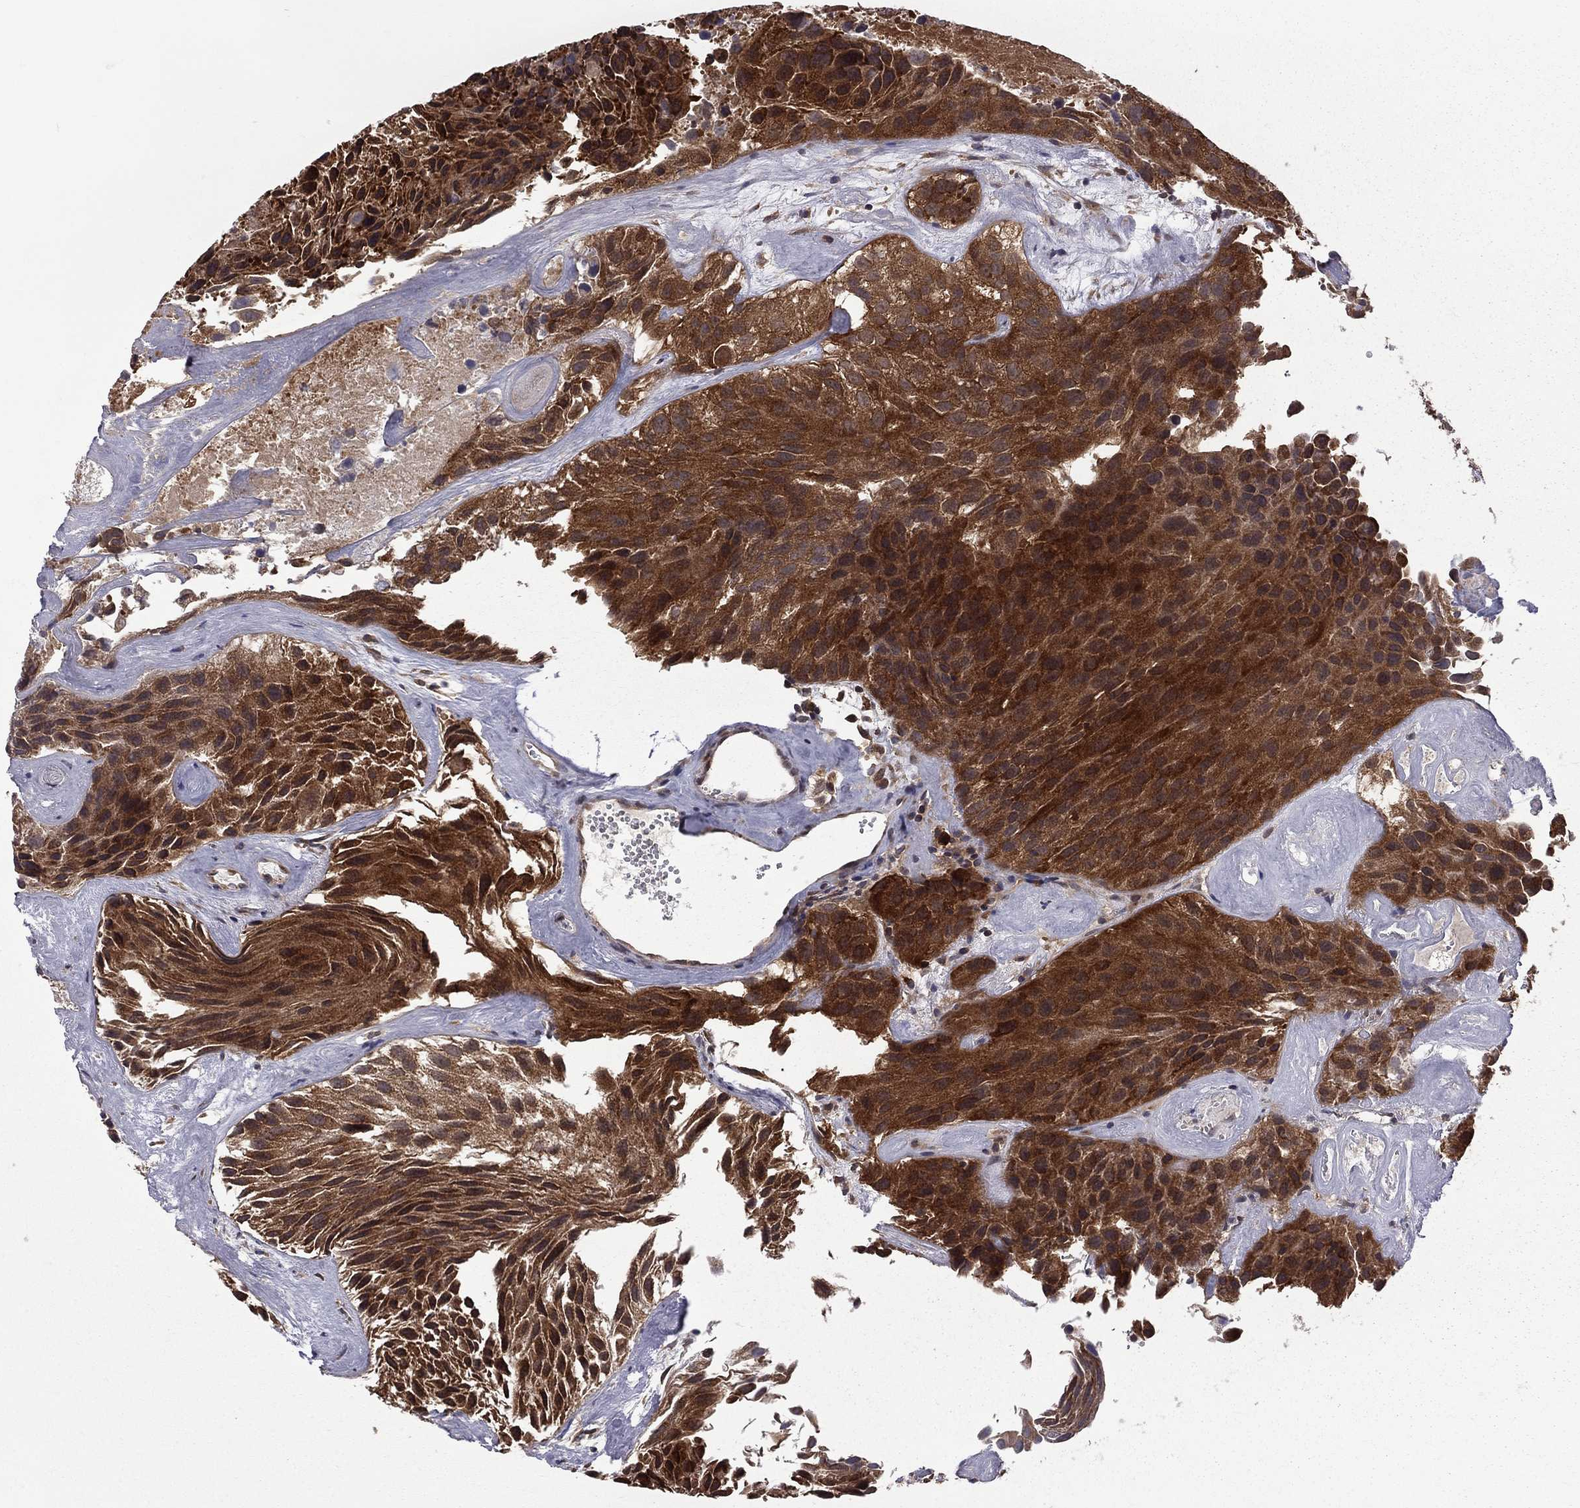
{"staining": {"intensity": "strong", "quantity": ">75%", "location": "cytoplasmic/membranous"}, "tissue": "urothelial cancer", "cell_type": "Tumor cells", "image_type": "cancer", "snomed": [{"axis": "morphology", "description": "Urothelial carcinoma, Low grade"}, {"axis": "topography", "description": "Urinary bladder"}], "caption": "Urothelial cancer stained with IHC exhibits strong cytoplasmic/membranous positivity in about >75% of tumor cells. The protein is shown in brown color, while the nuclei are stained blue.", "gene": "NAA50", "patient": {"sex": "female", "age": 87}}